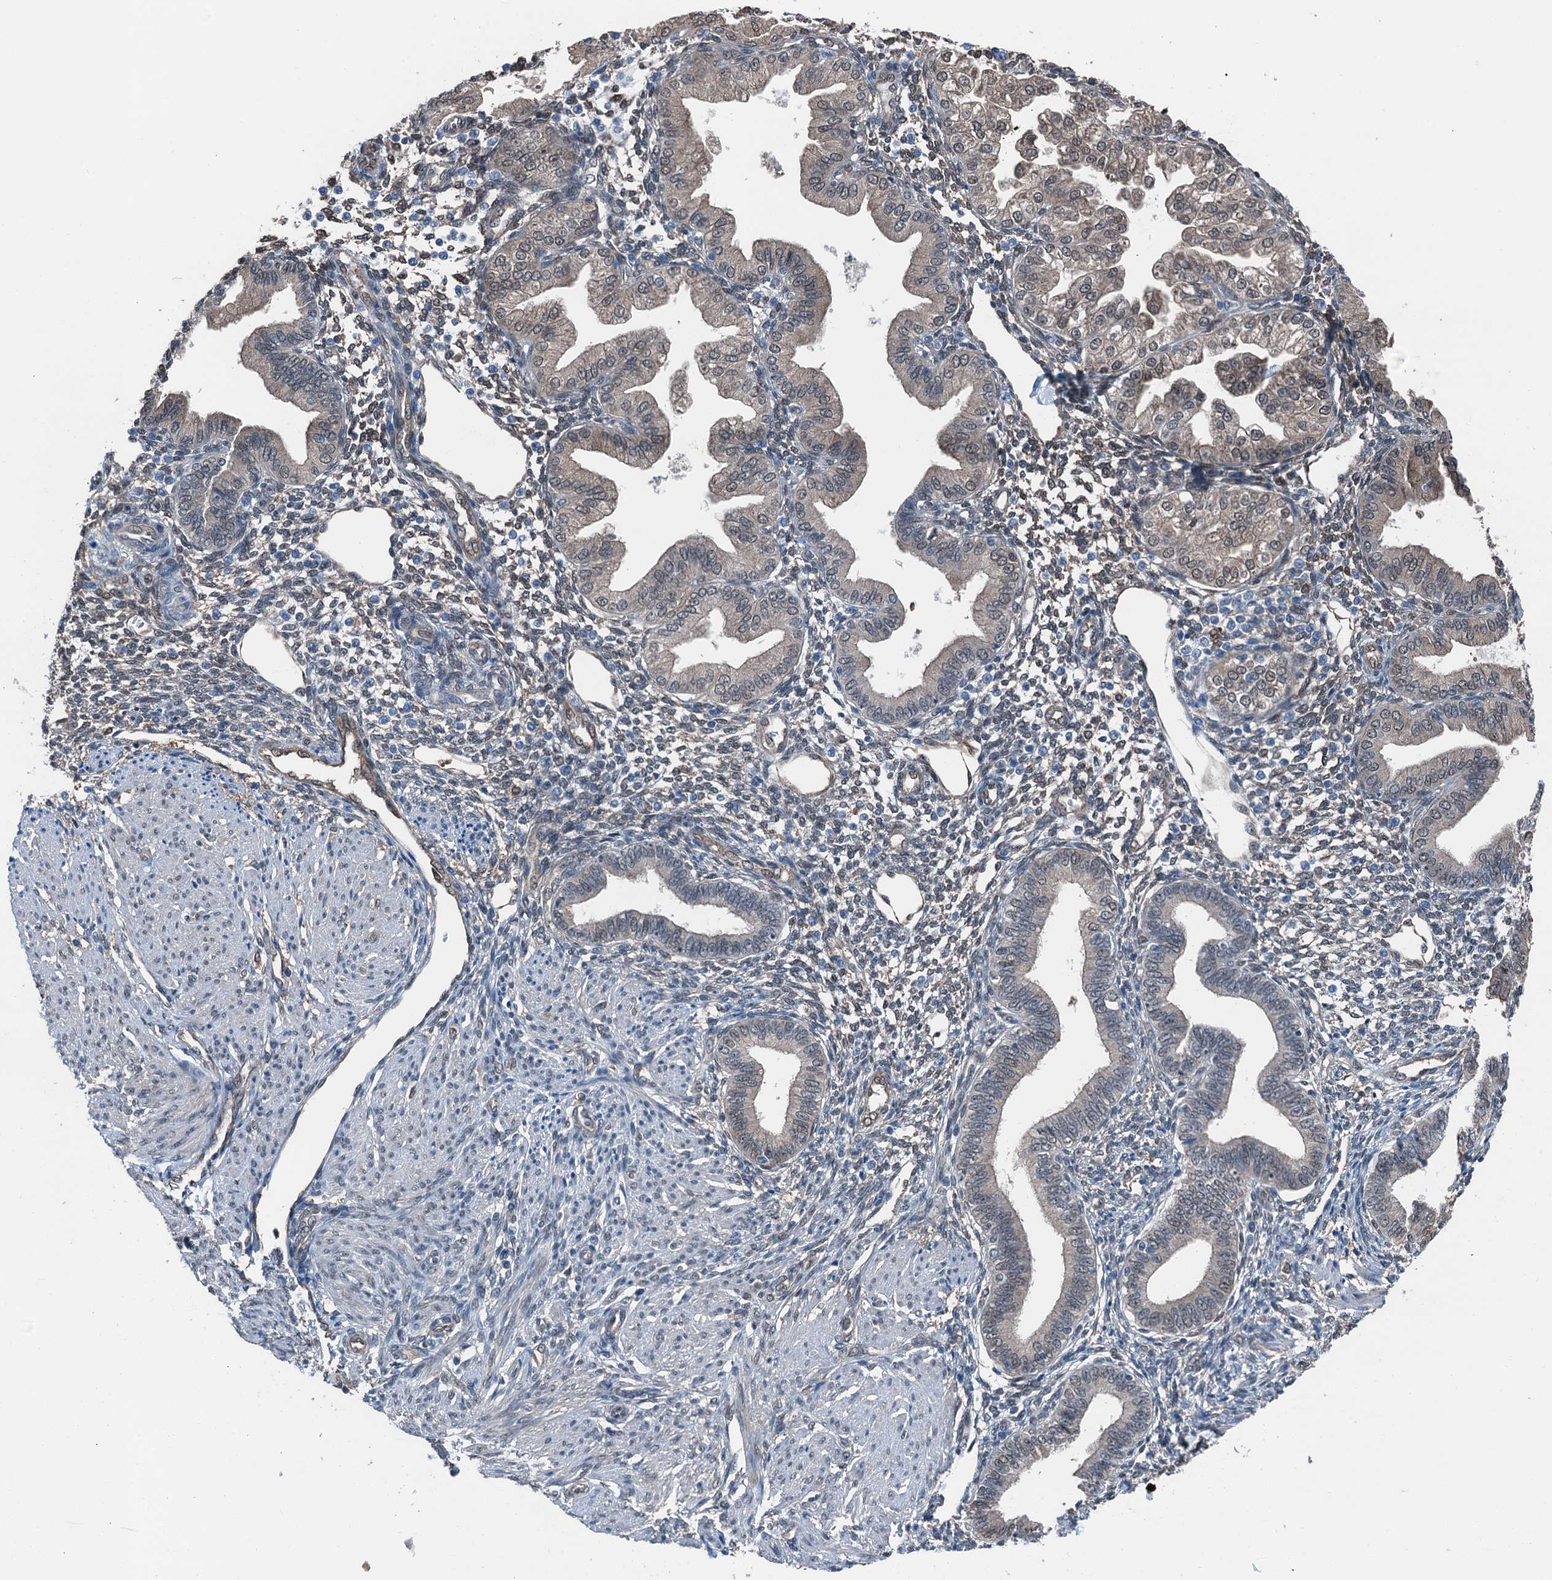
{"staining": {"intensity": "weak", "quantity": "25%-75%", "location": "cytoplasmic/membranous"}, "tissue": "endometrium", "cell_type": "Cells in endometrial stroma", "image_type": "normal", "snomed": [{"axis": "morphology", "description": "Normal tissue, NOS"}, {"axis": "topography", "description": "Endometrium"}], "caption": "Human endometrium stained for a protein (brown) displays weak cytoplasmic/membranous positive expression in approximately 25%-75% of cells in endometrial stroma.", "gene": "RNH1", "patient": {"sex": "female", "age": 53}}